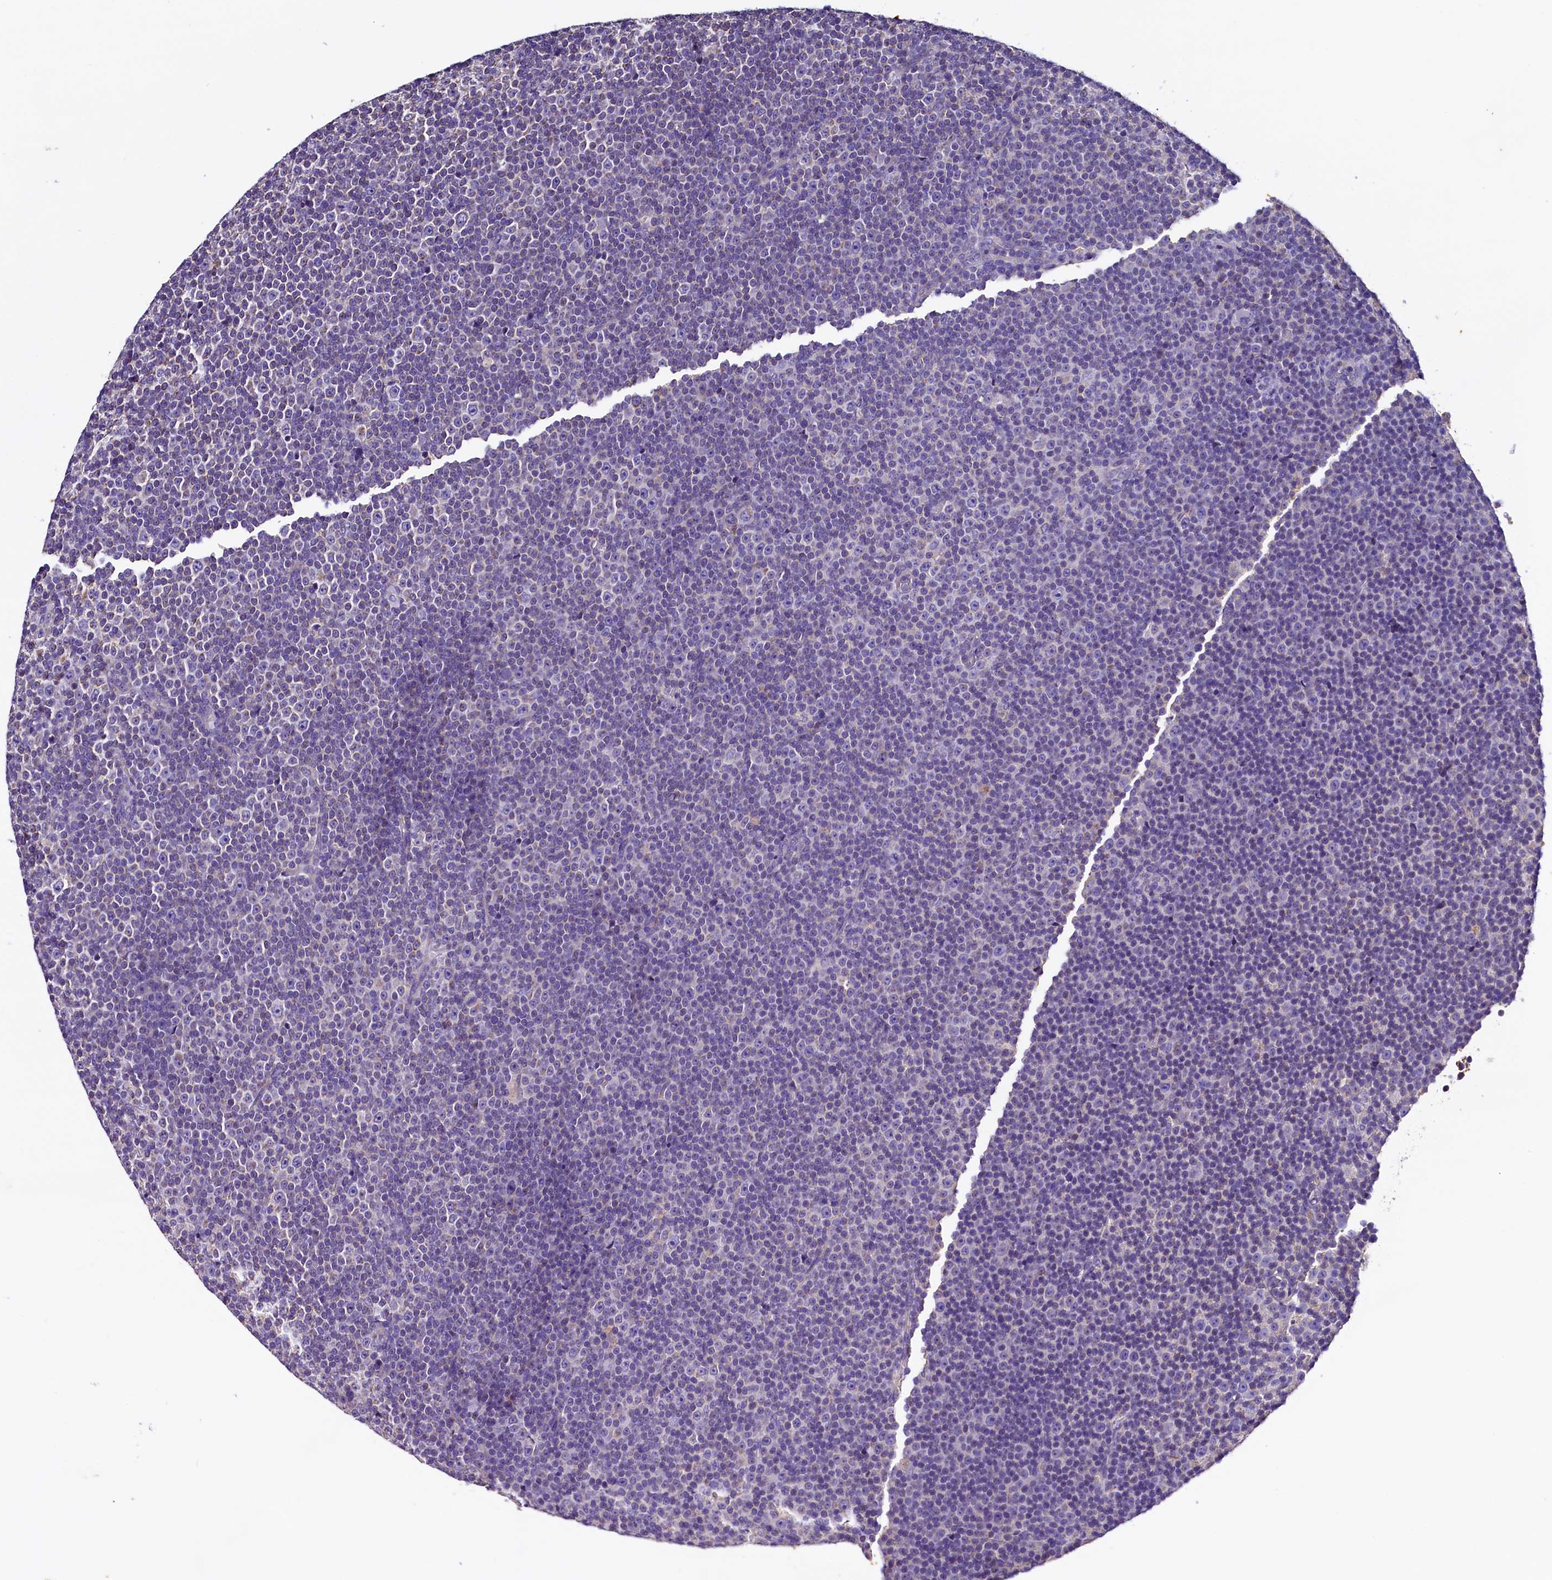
{"staining": {"intensity": "negative", "quantity": "none", "location": "none"}, "tissue": "lymphoma", "cell_type": "Tumor cells", "image_type": "cancer", "snomed": [{"axis": "morphology", "description": "Malignant lymphoma, non-Hodgkin's type, Low grade"}, {"axis": "topography", "description": "Lymph node"}], "caption": "A photomicrograph of human low-grade malignant lymphoma, non-Hodgkin's type is negative for staining in tumor cells.", "gene": "SIX5", "patient": {"sex": "female", "age": 67}}